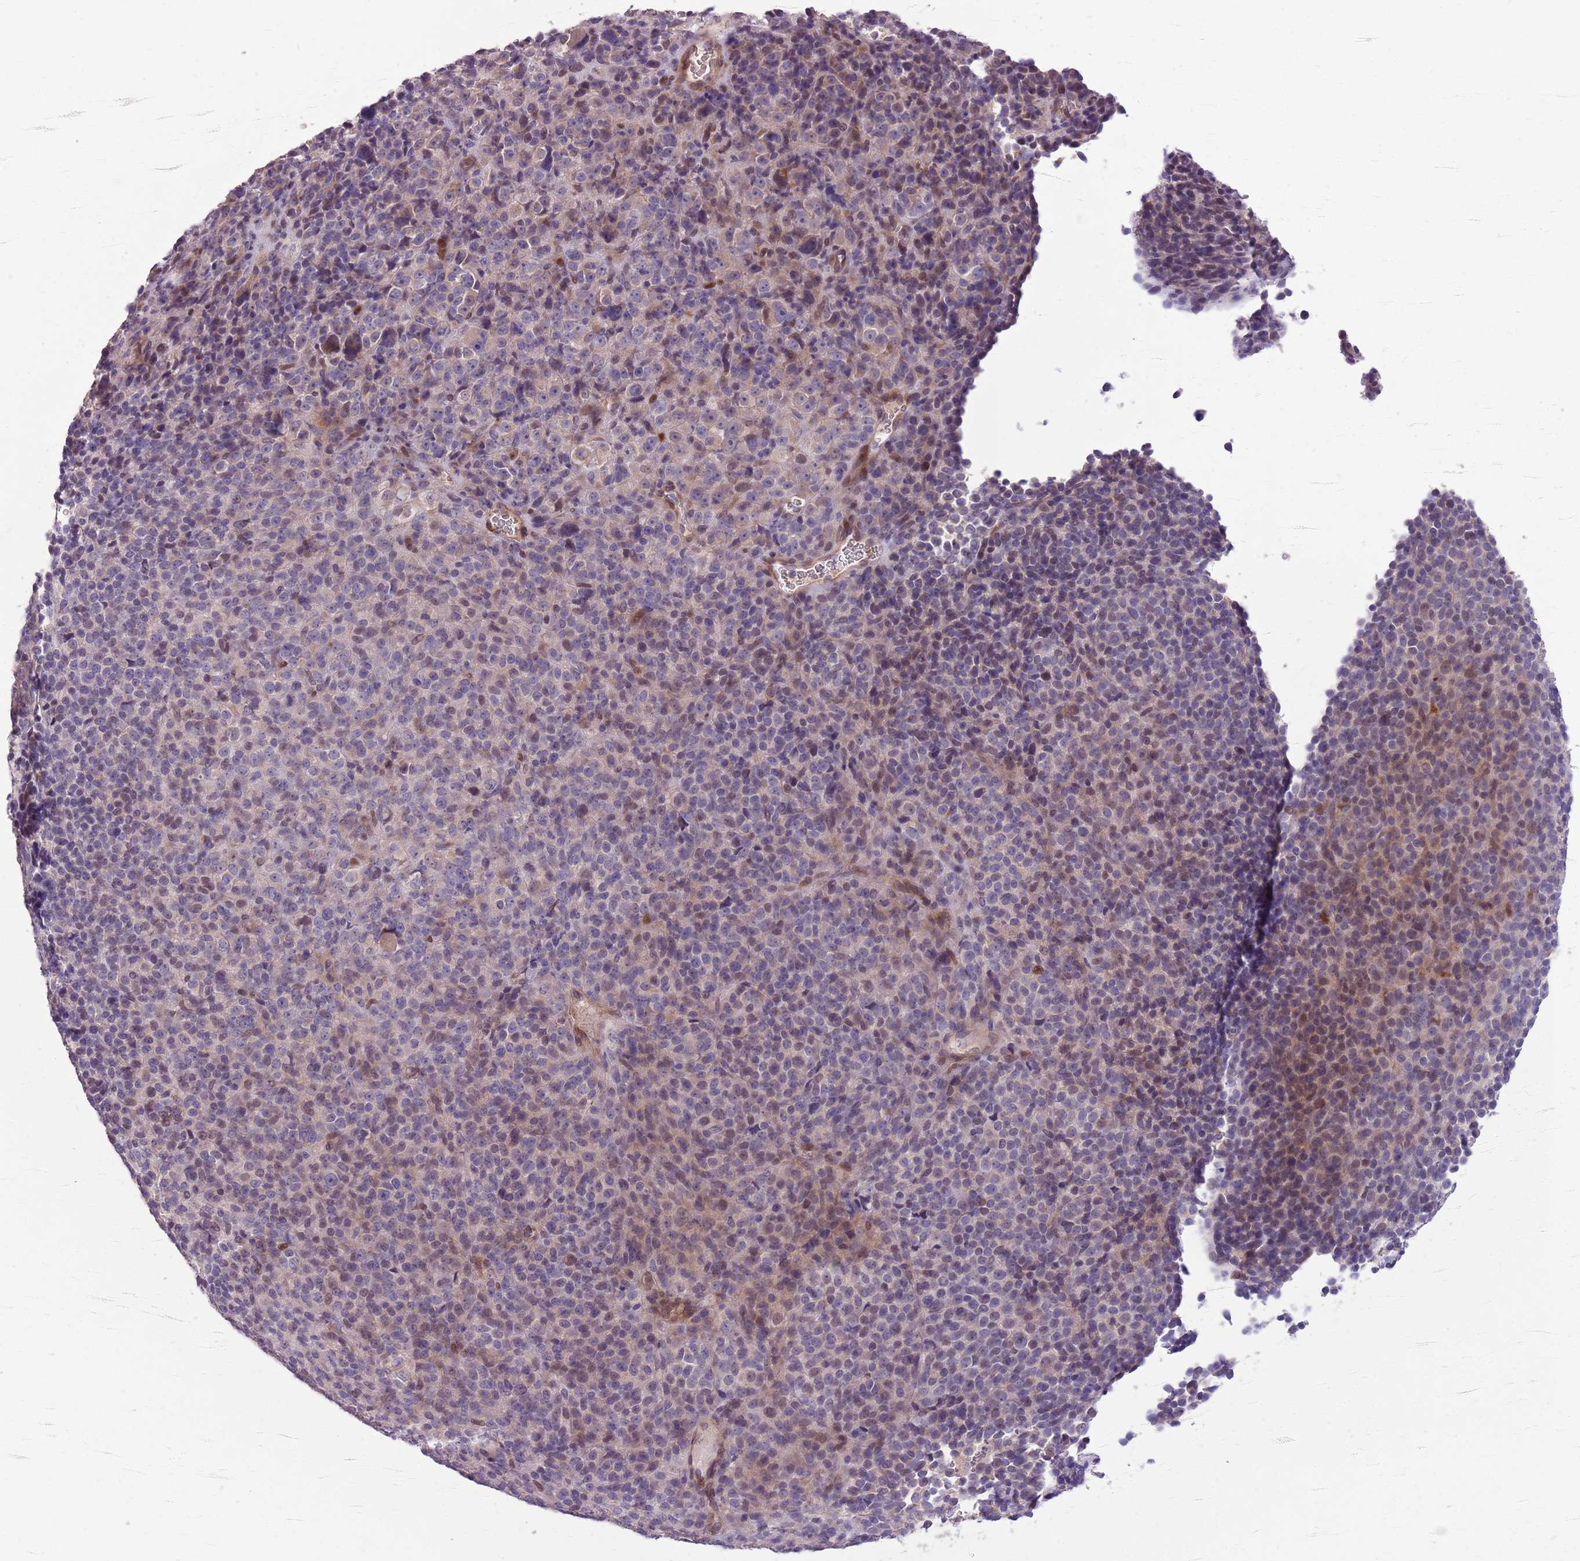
{"staining": {"intensity": "moderate", "quantity": "<25%", "location": "cytoplasmic/membranous,nuclear"}, "tissue": "melanoma", "cell_type": "Tumor cells", "image_type": "cancer", "snomed": [{"axis": "morphology", "description": "Malignant melanoma, Metastatic site"}, {"axis": "topography", "description": "Brain"}], "caption": "A brown stain labels moderate cytoplasmic/membranous and nuclear expression of a protein in human melanoma tumor cells.", "gene": "CCND2", "patient": {"sex": "female", "age": 56}}